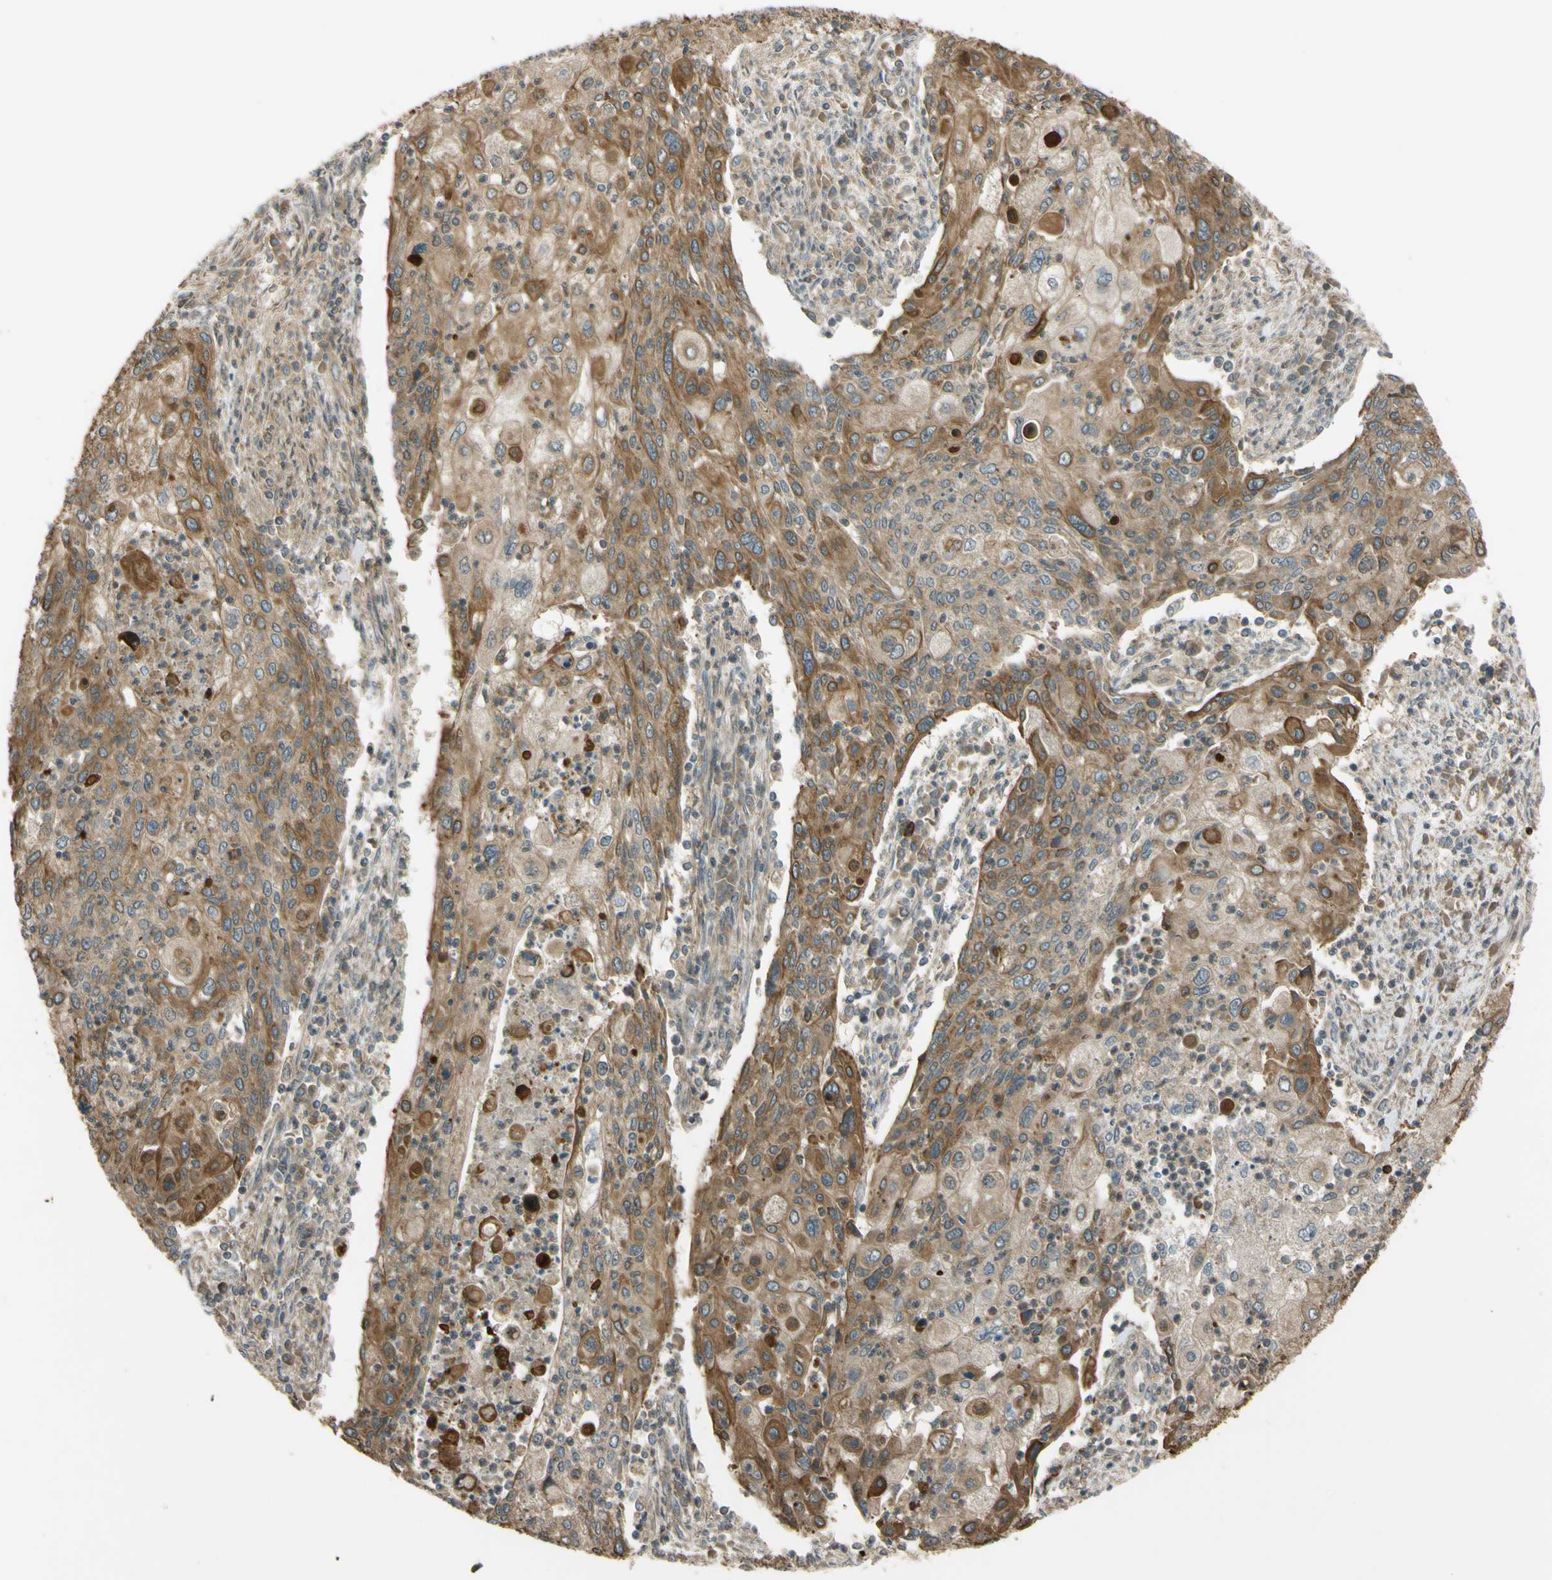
{"staining": {"intensity": "moderate", "quantity": ">75%", "location": "cytoplasmic/membranous"}, "tissue": "cervical cancer", "cell_type": "Tumor cells", "image_type": "cancer", "snomed": [{"axis": "morphology", "description": "Squamous cell carcinoma, NOS"}, {"axis": "topography", "description": "Cervix"}], "caption": "A histopathology image showing moderate cytoplasmic/membranous expression in approximately >75% of tumor cells in cervical cancer (squamous cell carcinoma), as visualized by brown immunohistochemical staining.", "gene": "FLII", "patient": {"sex": "female", "age": 40}}